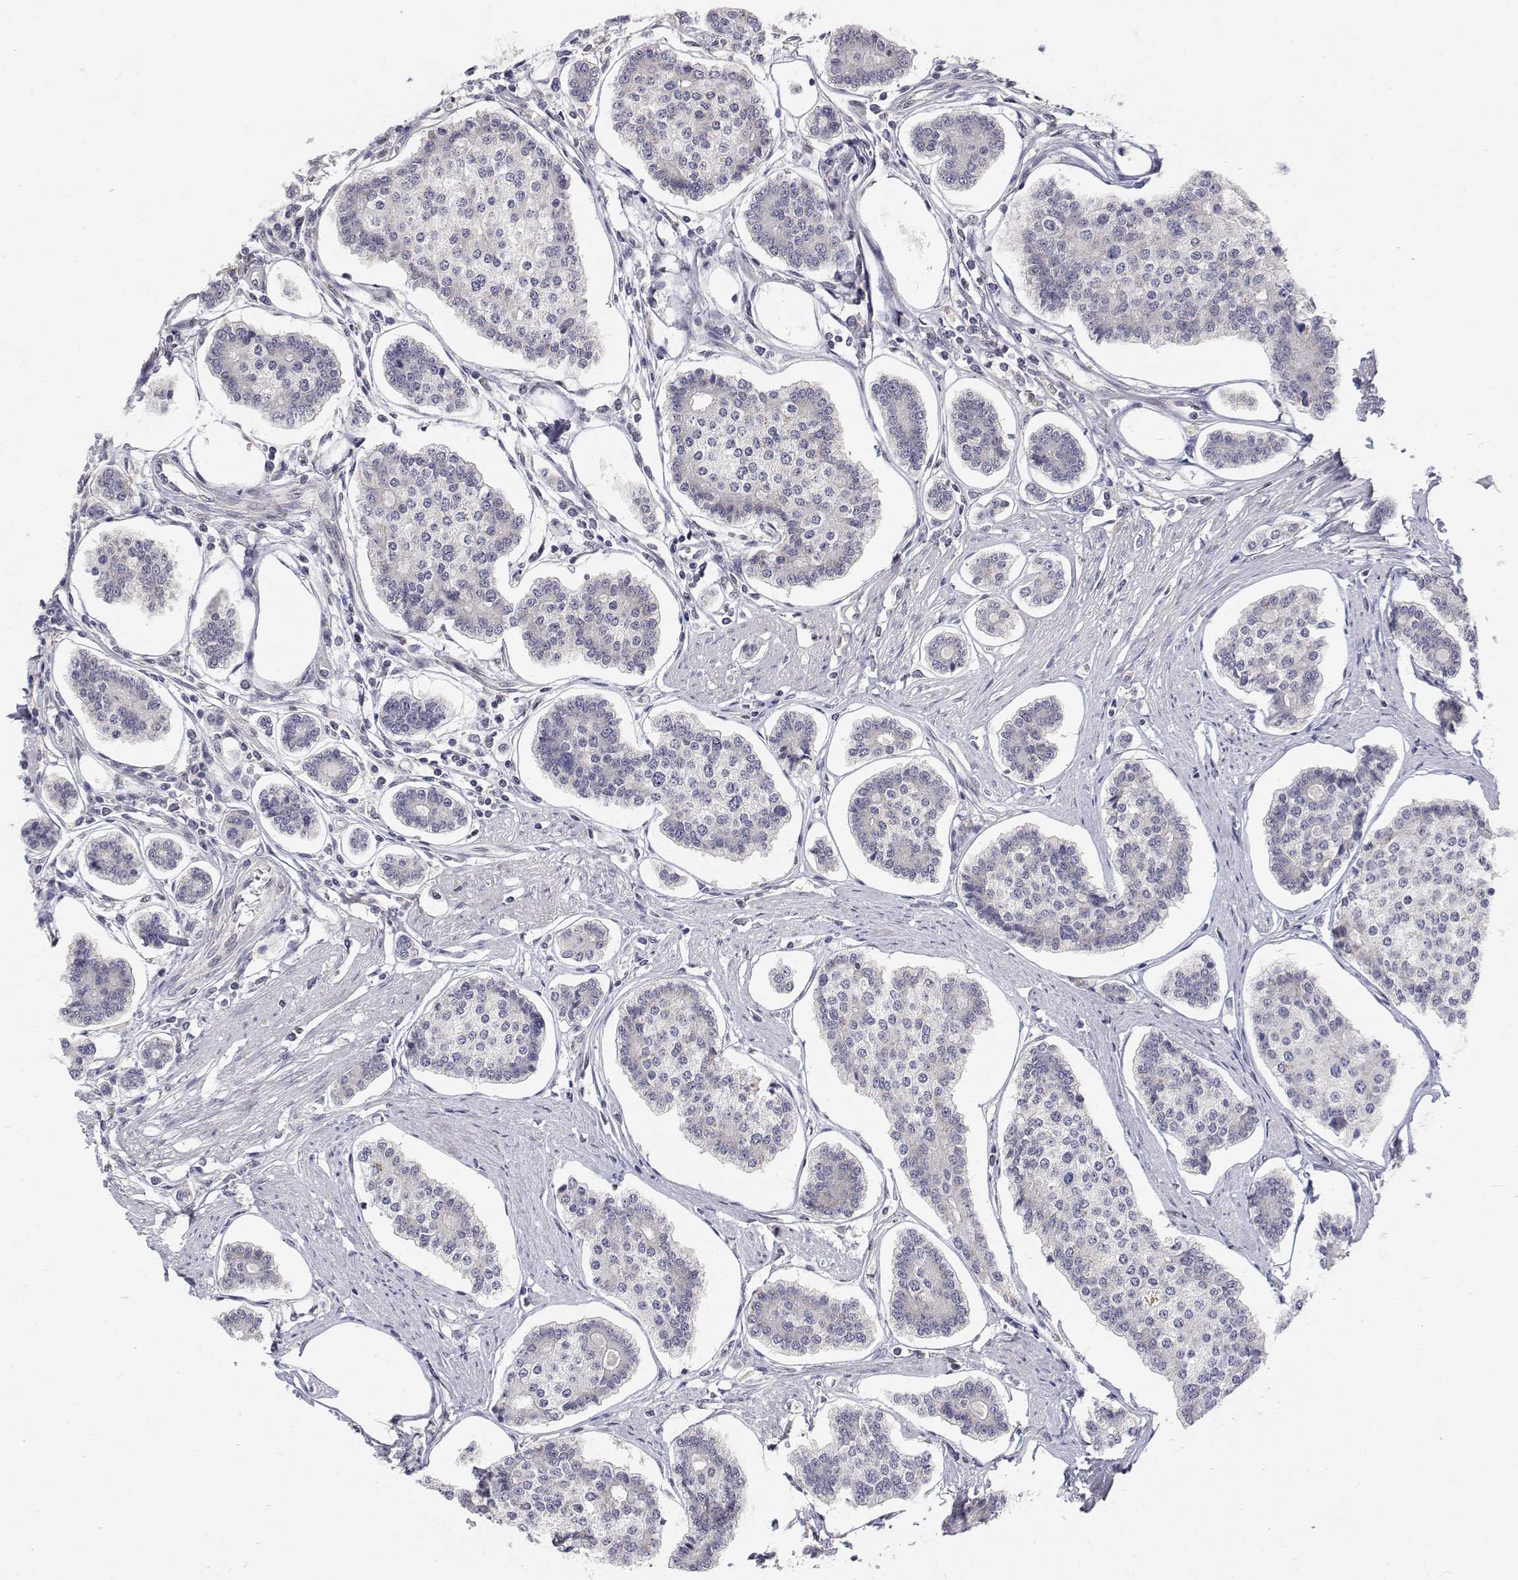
{"staining": {"intensity": "negative", "quantity": "none", "location": "none"}, "tissue": "carcinoid", "cell_type": "Tumor cells", "image_type": "cancer", "snomed": [{"axis": "morphology", "description": "Carcinoid, malignant, NOS"}, {"axis": "topography", "description": "Small intestine"}], "caption": "There is no significant expression in tumor cells of carcinoid.", "gene": "MYPN", "patient": {"sex": "female", "age": 65}}